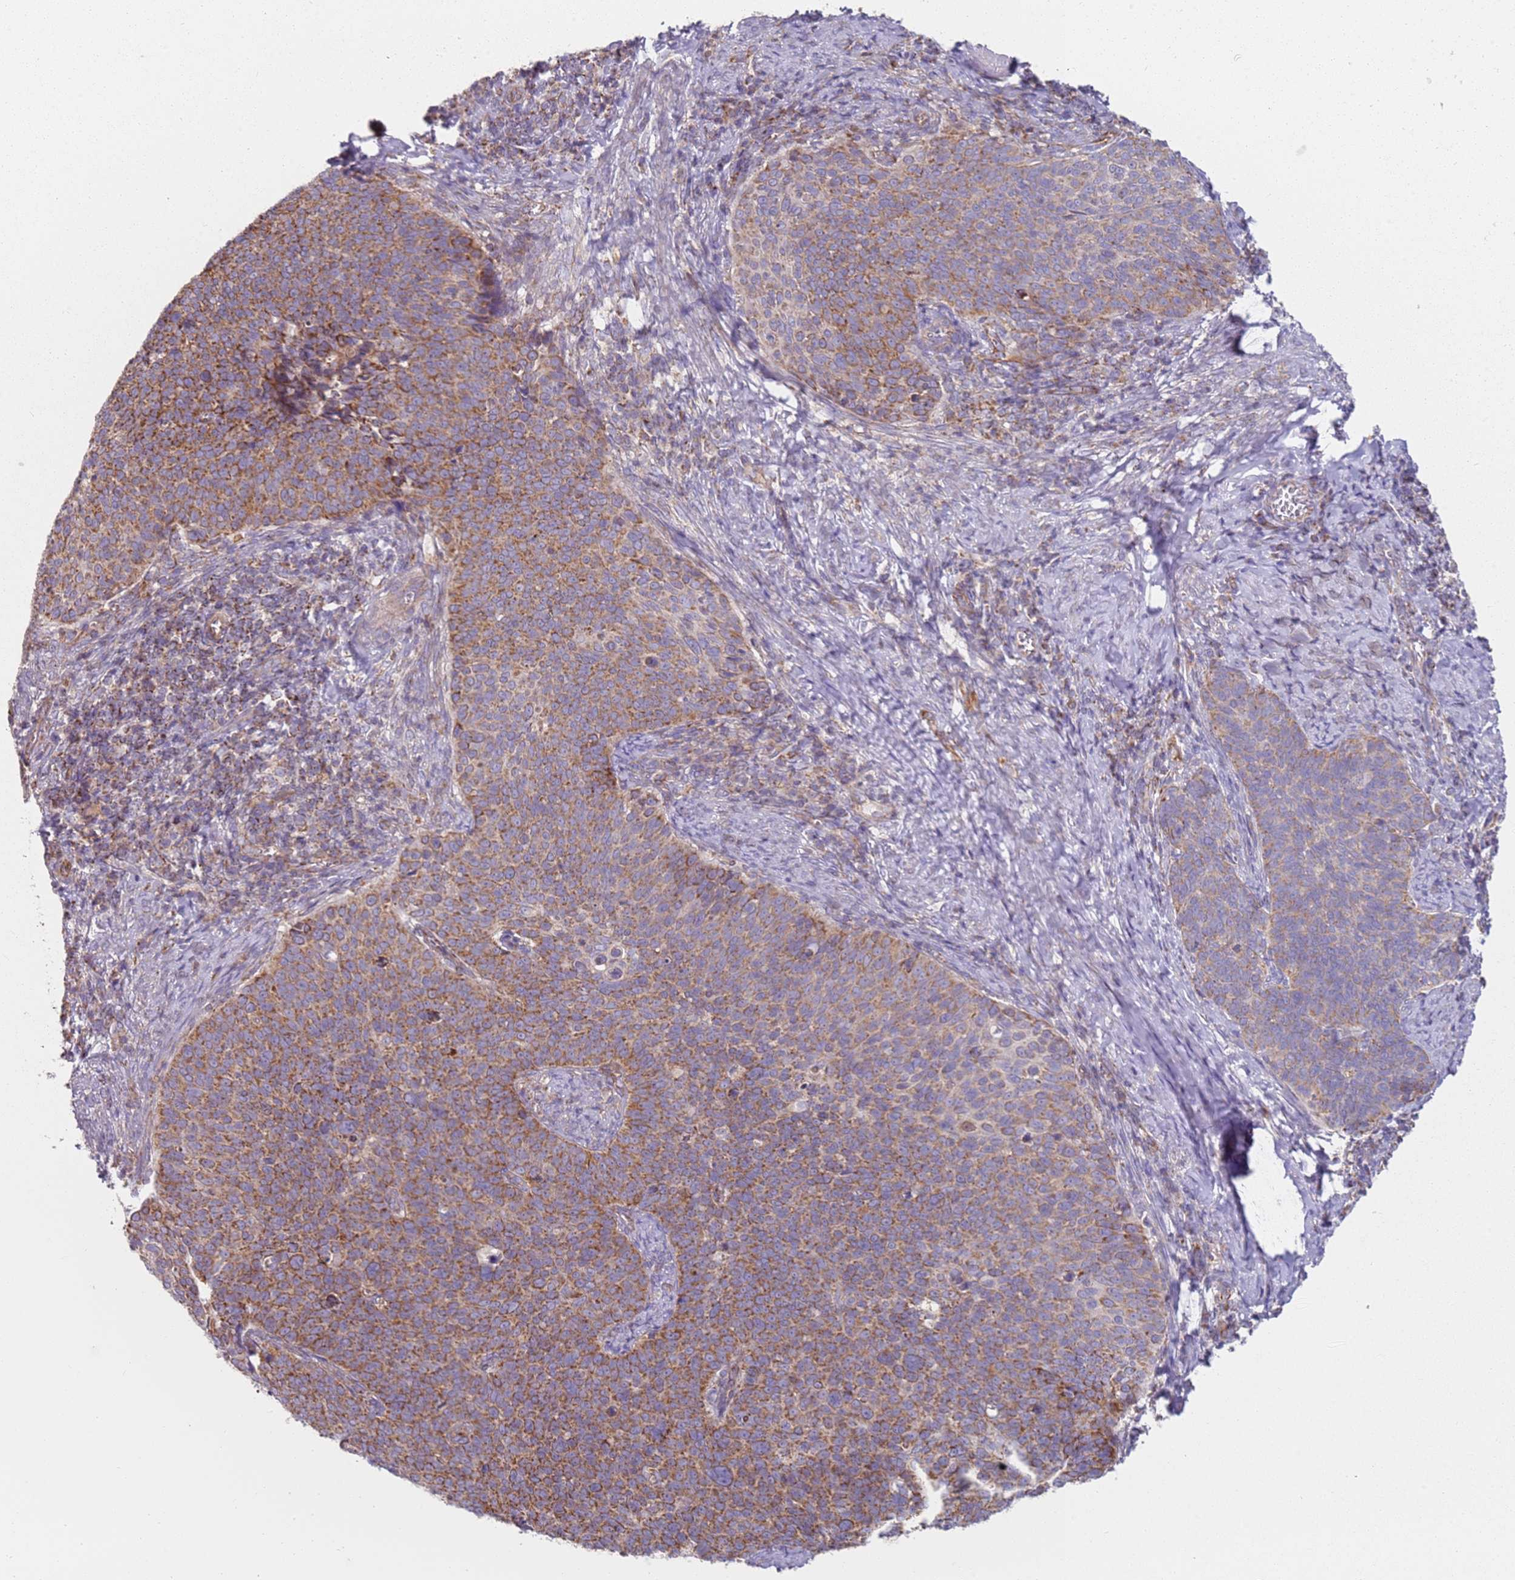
{"staining": {"intensity": "moderate", "quantity": ">75%", "location": "cytoplasmic/membranous"}, "tissue": "cervical cancer", "cell_type": "Tumor cells", "image_type": "cancer", "snomed": [{"axis": "morphology", "description": "Normal tissue, NOS"}, {"axis": "morphology", "description": "Squamous cell carcinoma, NOS"}, {"axis": "topography", "description": "Cervix"}], "caption": "Tumor cells exhibit medium levels of moderate cytoplasmic/membranous expression in approximately >75% of cells in human cervical squamous cell carcinoma.", "gene": "ALS2", "patient": {"sex": "female", "age": 39}}